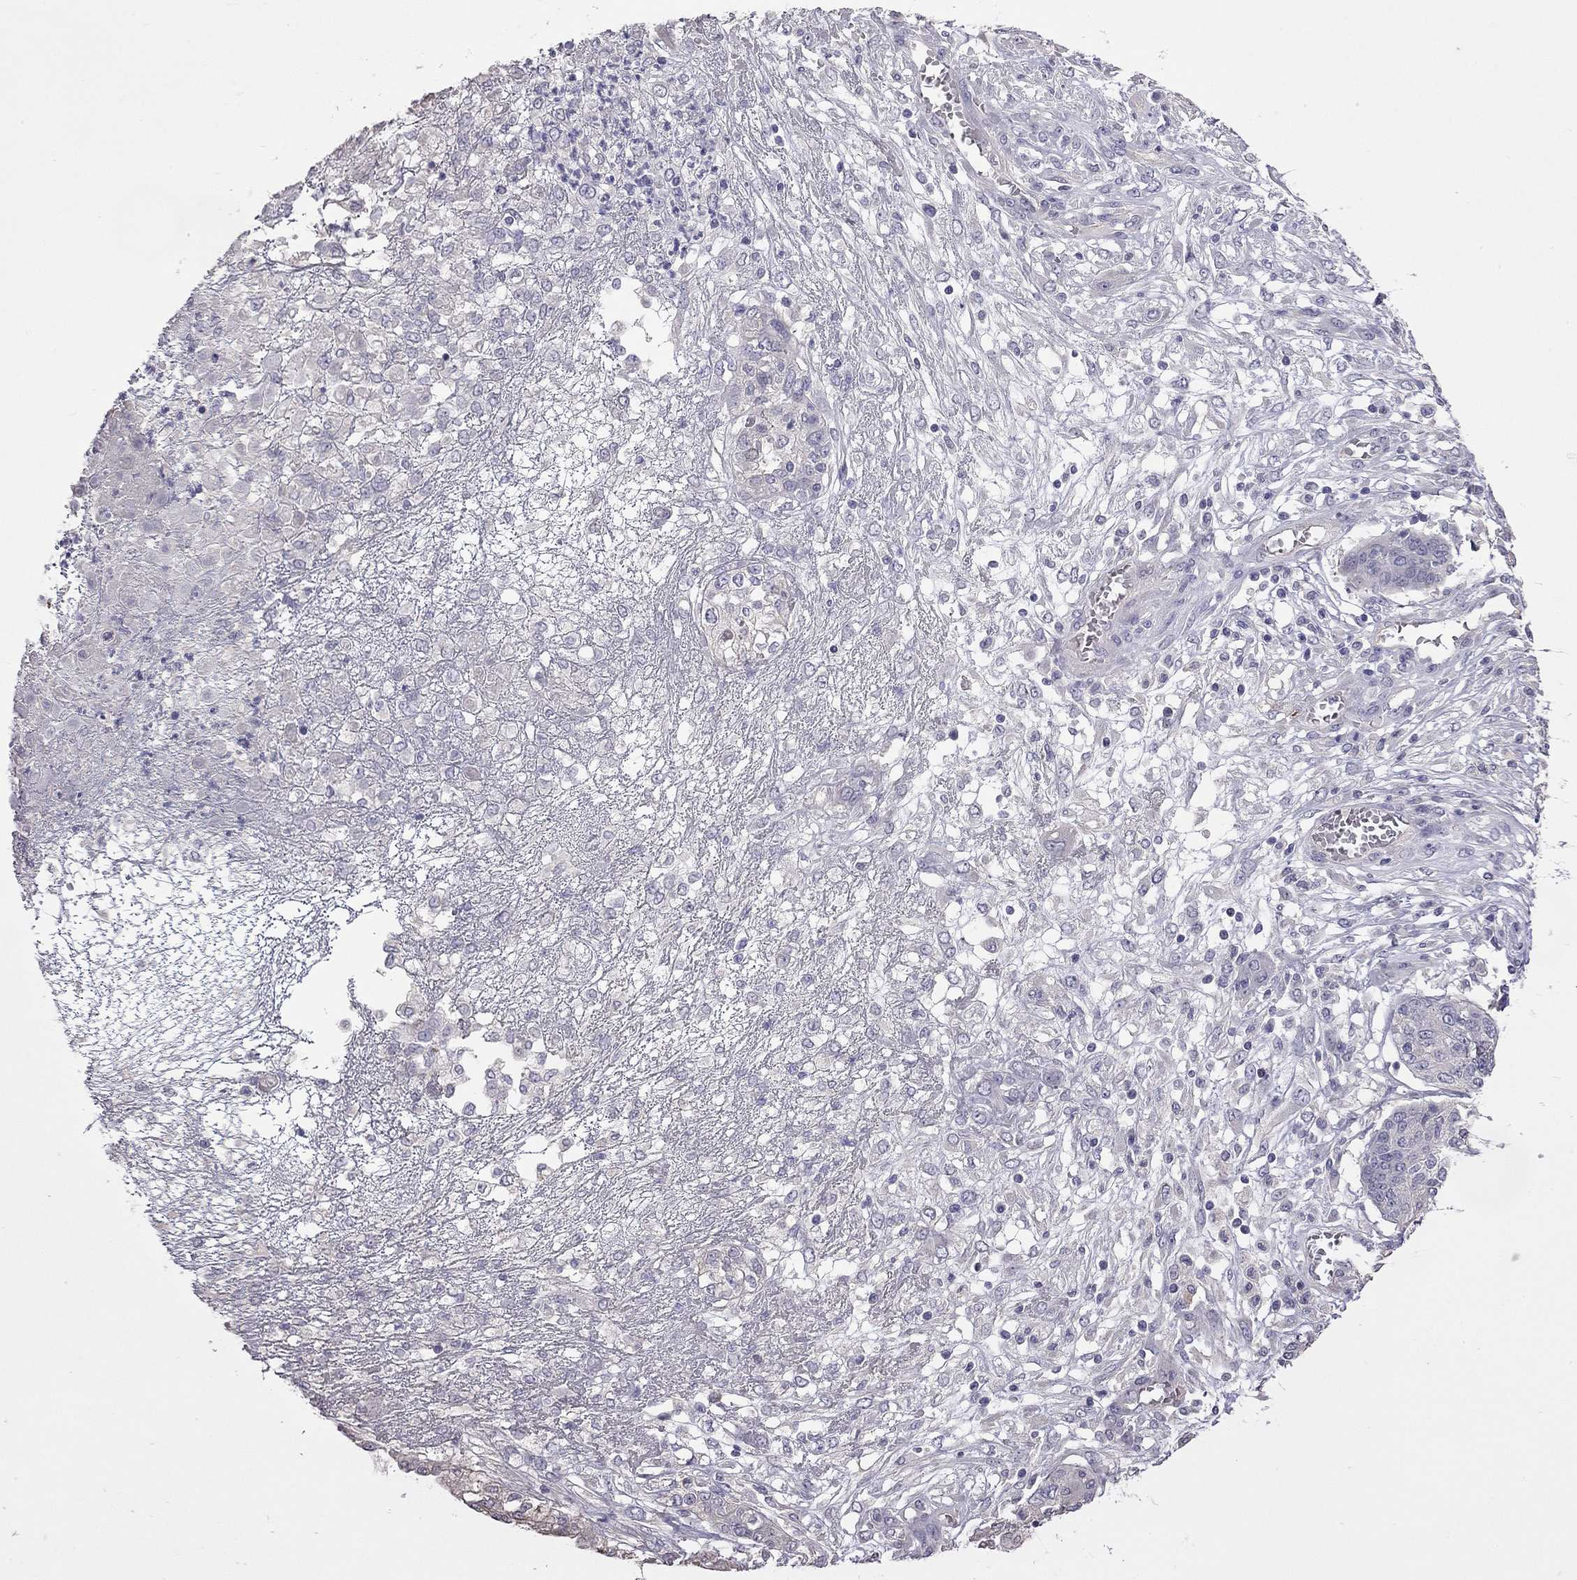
{"staining": {"intensity": "negative", "quantity": "none", "location": "none"}, "tissue": "ovarian cancer", "cell_type": "Tumor cells", "image_type": "cancer", "snomed": [{"axis": "morphology", "description": "Cystadenocarcinoma, serous, NOS"}, {"axis": "topography", "description": "Ovary"}], "caption": "There is no significant staining in tumor cells of serous cystadenocarcinoma (ovarian).", "gene": "FEZ1", "patient": {"sex": "female", "age": 67}}